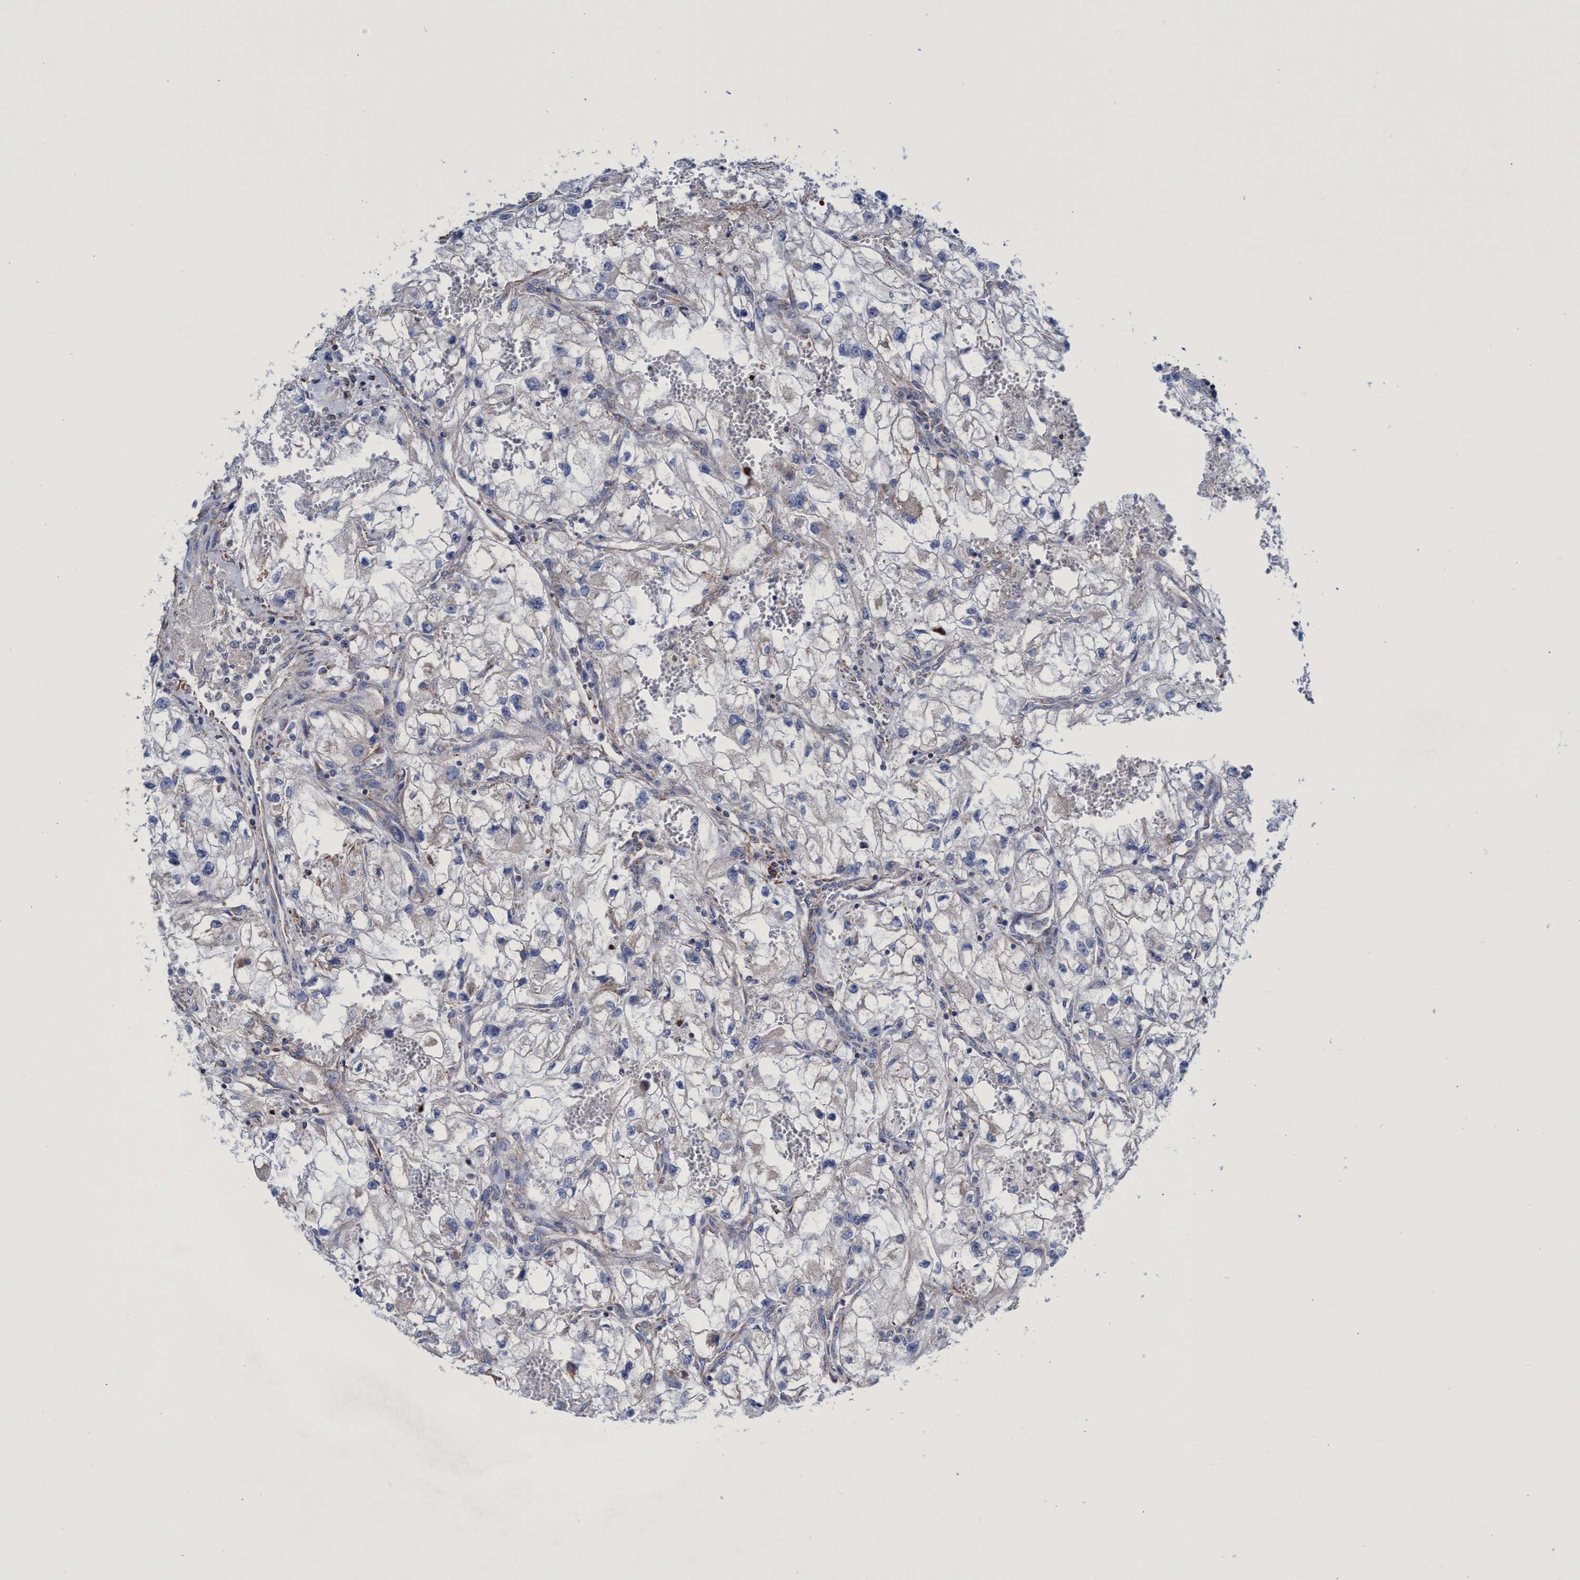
{"staining": {"intensity": "negative", "quantity": "none", "location": "none"}, "tissue": "renal cancer", "cell_type": "Tumor cells", "image_type": "cancer", "snomed": [{"axis": "morphology", "description": "Adenocarcinoma, NOS"}, {"axis": "topography", "description": "Kidney"}], "caption": "Protein analysis of renal adenocarcinoma displays no significant staining in tumor cells. (Immunohistochemistry (ihc), brightfield microscopy, high magnification).", "gene": "ZNF750", "patient": {"sex": "female", "age": 70}}